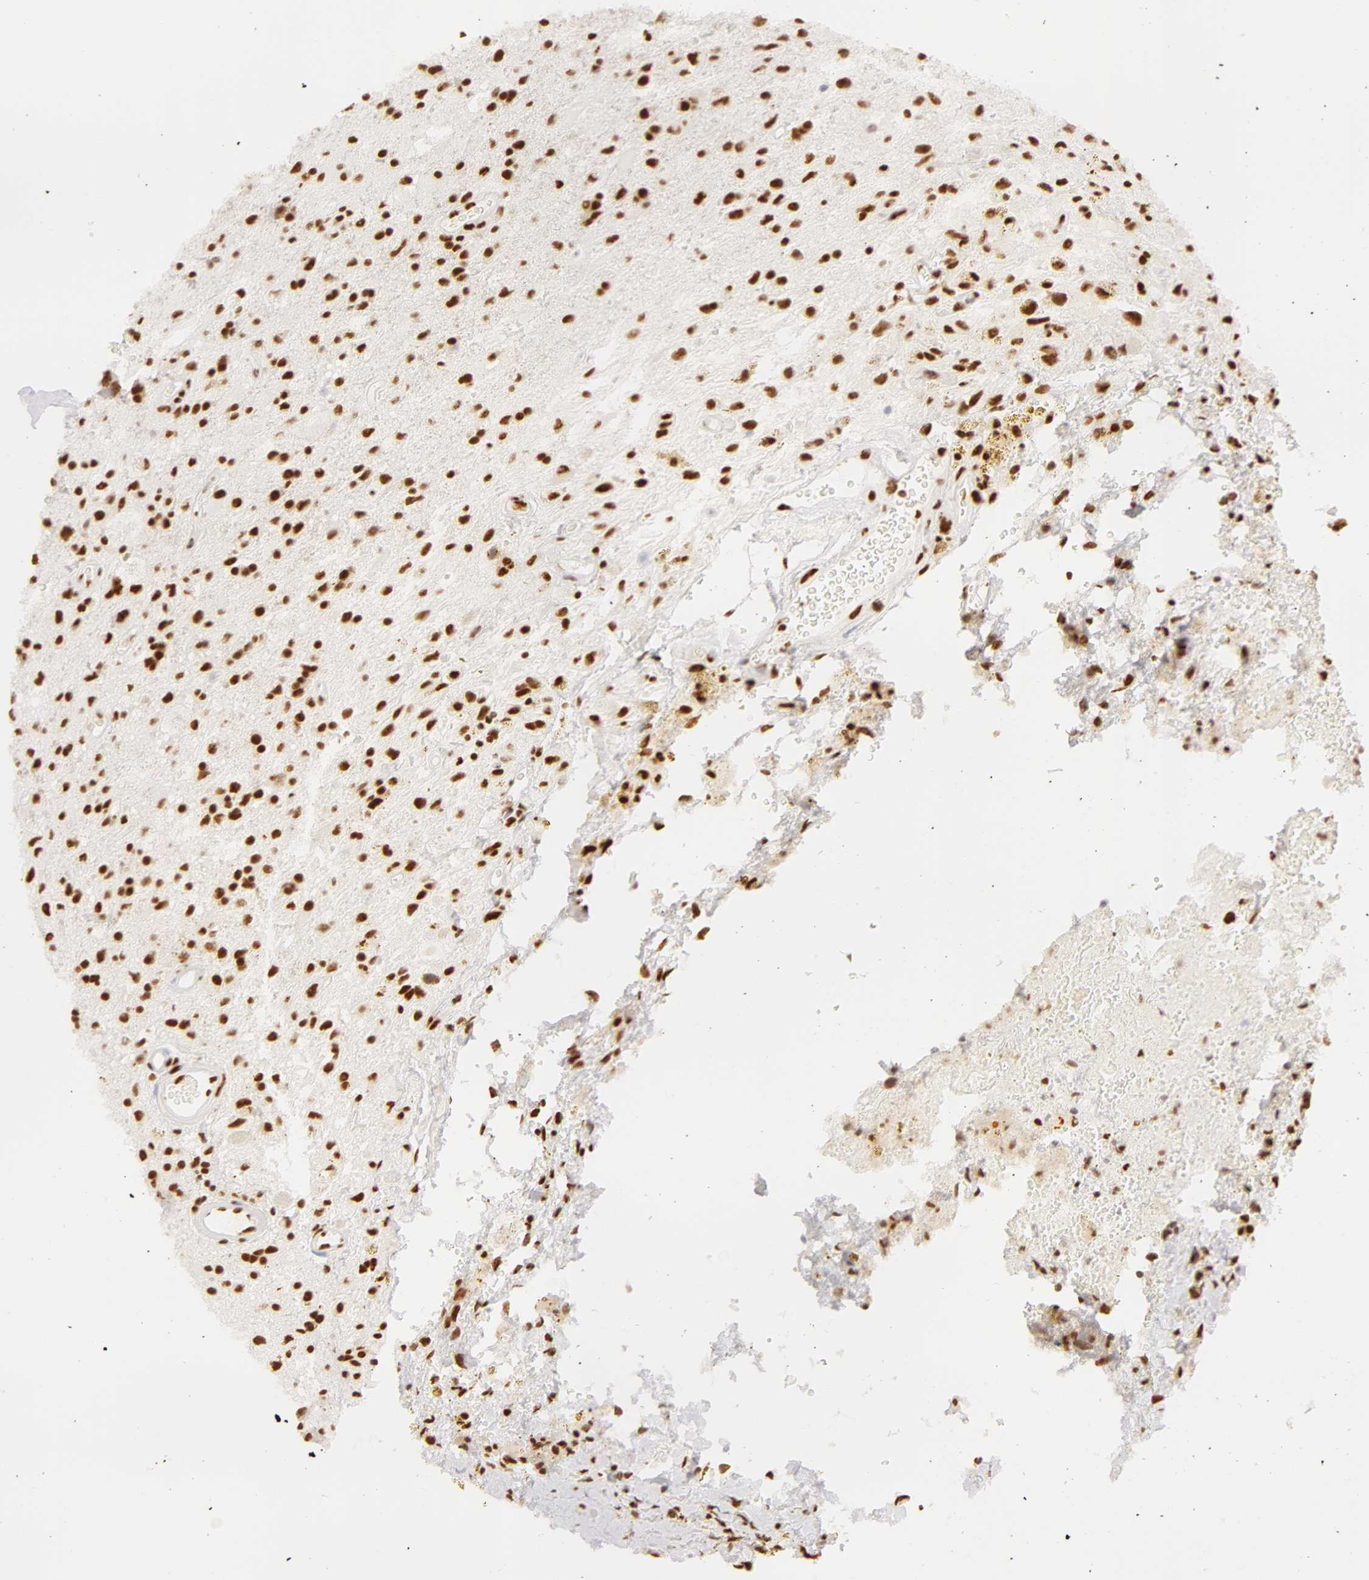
{"staining": {"intensity": "moderate", "quantity": ">75%", "location": "nuclear"}, "tissue": "glioma", "cell_type": "Tumor cells", "image_type": "cancer", "snomed": [{"axis": "morphology", "description": "Glioma, malignant, High grade"}, {"axis": "topography", "description": "Brain"}], "caption": "Tumor cells demonstrate medium levels of moderate nuclear staining in approximately >75% of cells in human glioma. Using DAB (brown) and hematoxylin (blue) stains, captured at high magnification using brightfield microscopy.", "gene": "RBM39", "patient": {"sex": "male", "age": 48}}